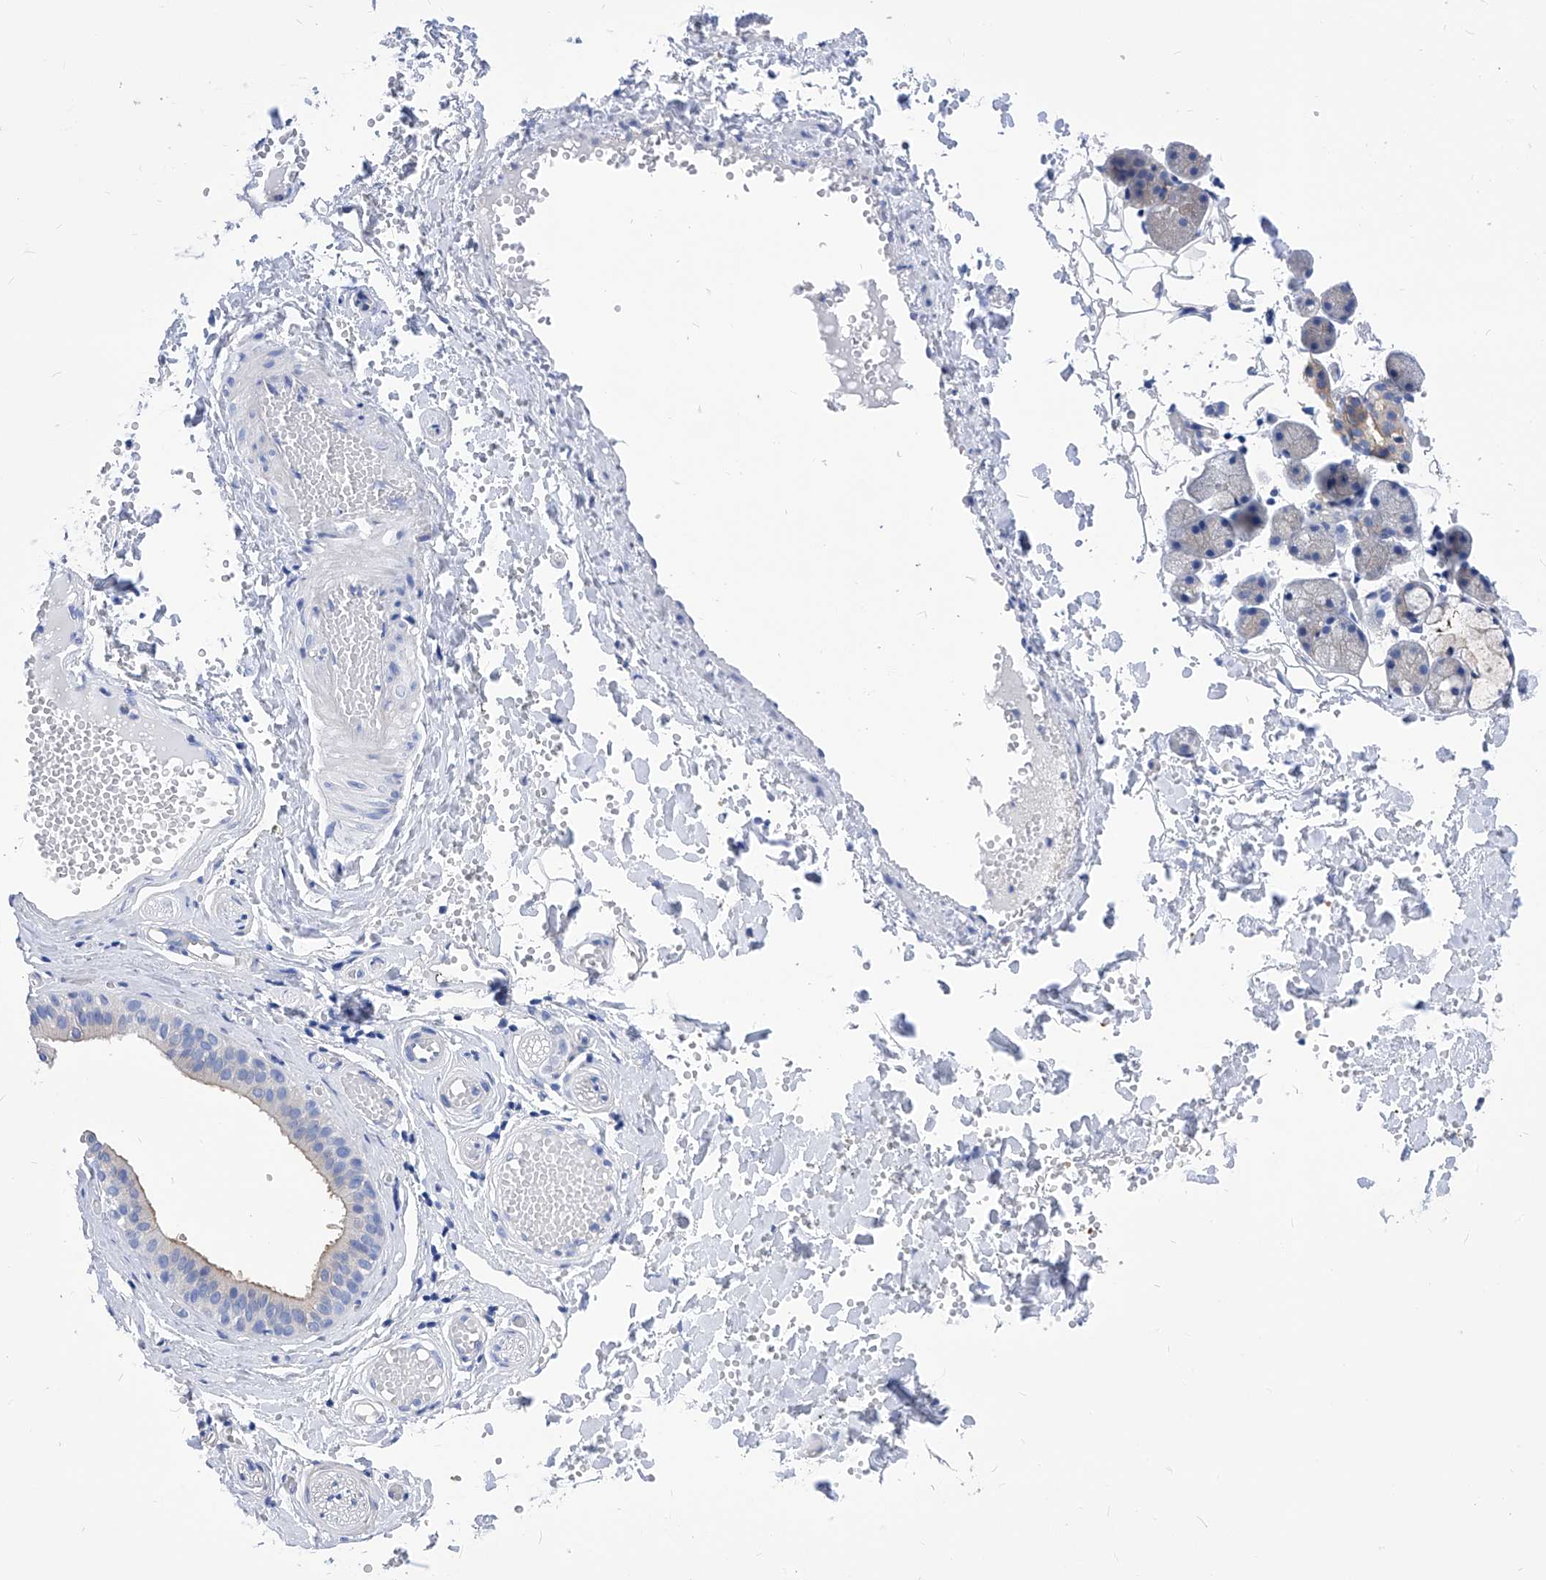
{"staining": {"intensity": "moderate", "quantity": "<25%", "location": "cytoplasmic/membranous"}, "tissue": "salivary gland", "cell_type": "Glandular cells", "image_type": "normal", "snomed": [{"axis": "morphology", "description": "Normal tissue, NOS"}, {"axis": "topography", "description": "Salivary gland"}], "caption": "Protein staining by immunohistochemistry (IHC) demonstrates moderate cytoplasmic/membranous staining in about <25% of glandular cells in benign salivary gland.", "gene": "XPNPEP1", "patient": {"sex": "female", "age": 33}}